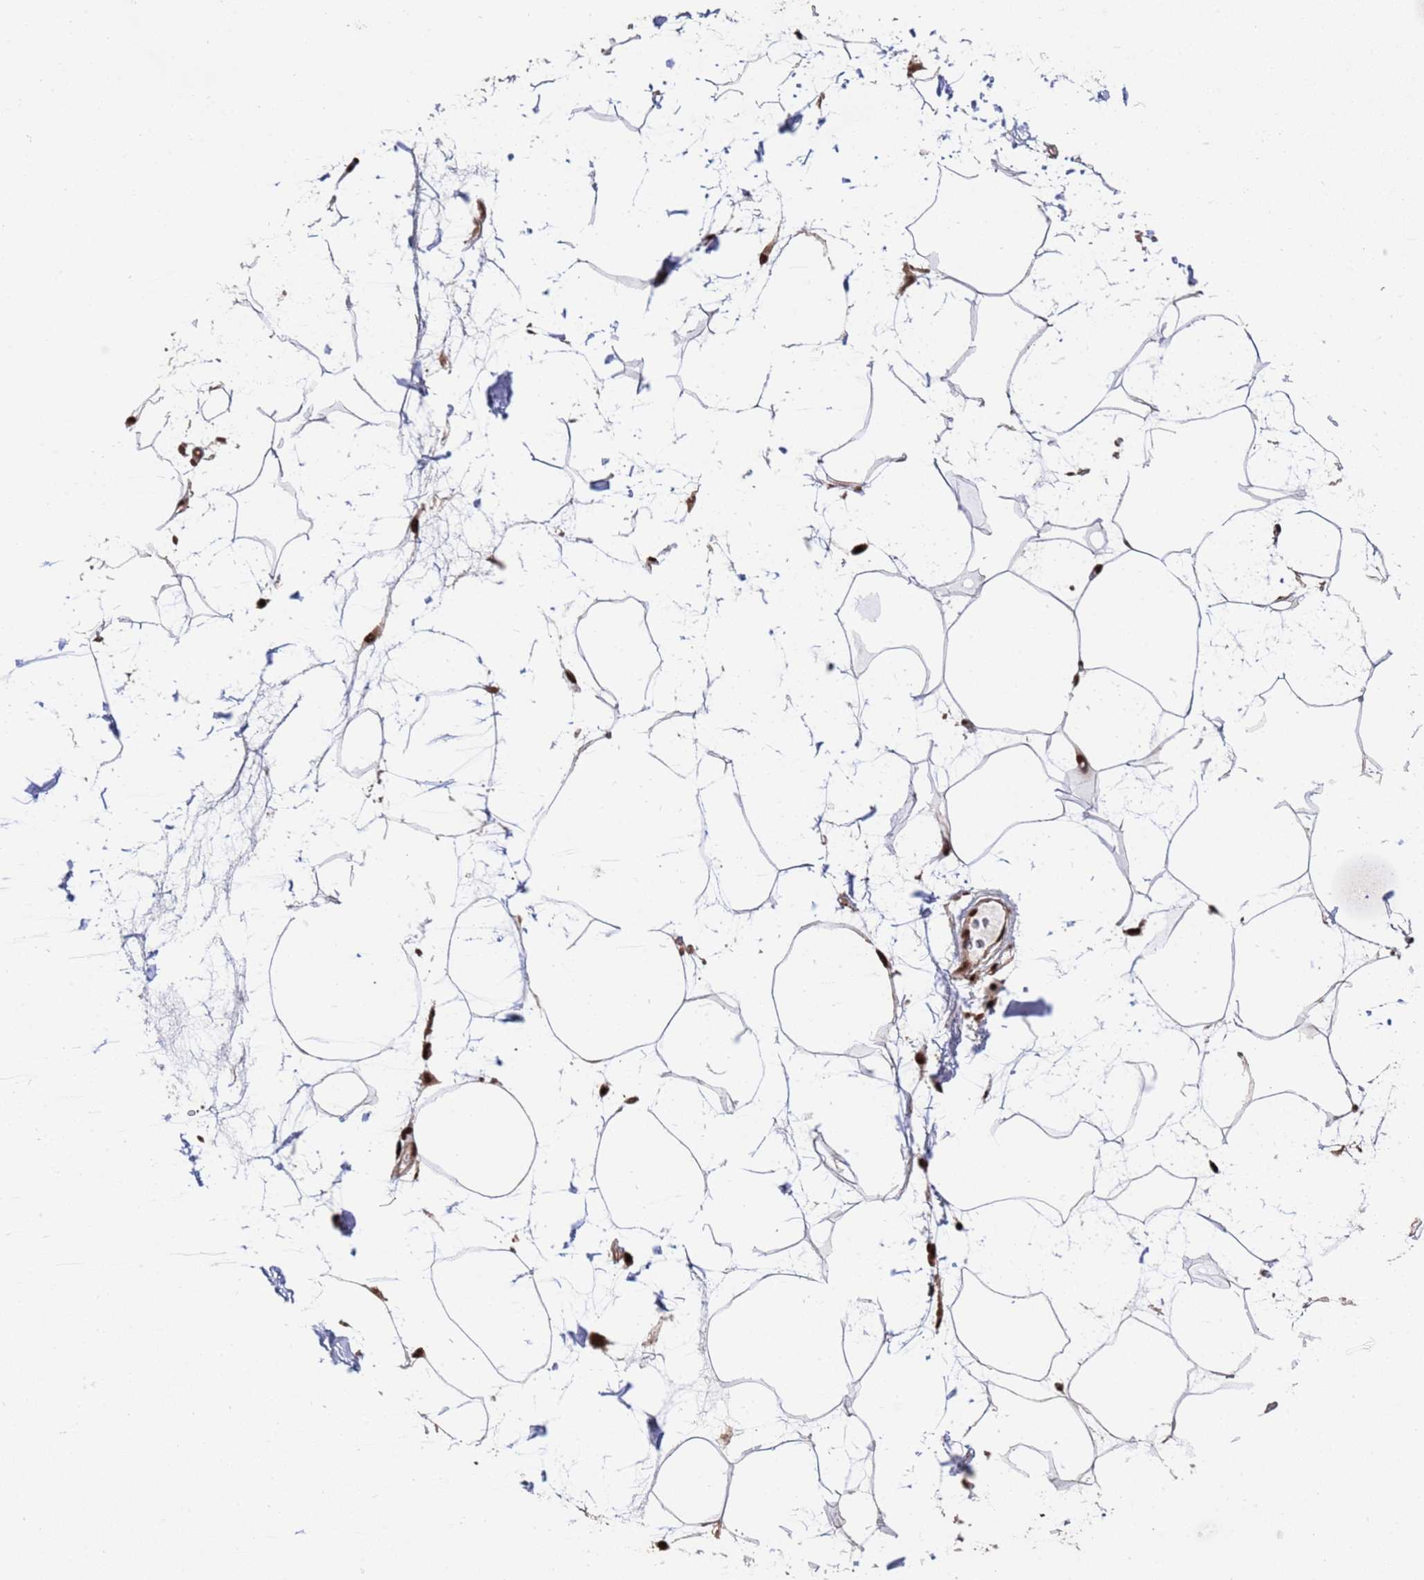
{"staining": {"intensity": "moderate", "quantity": "25%-75%", "location": "nuclear"}, "tissue": "adipose tissue", "cell_type": "Adipocytes", "image_type": "normal", "snomed": [{"axis": "morphology", "description": "Normal tissue, NOS"}, {"axis": "topography", "description": "Adipose tissue"}], "caption": "Moderate nuclear protein positivity is appreciated in approximately 25%-75% of adipocytes in adipose tissue.", "gene": "SF3B2", "patient": {"sex": "female", "age": 37}}